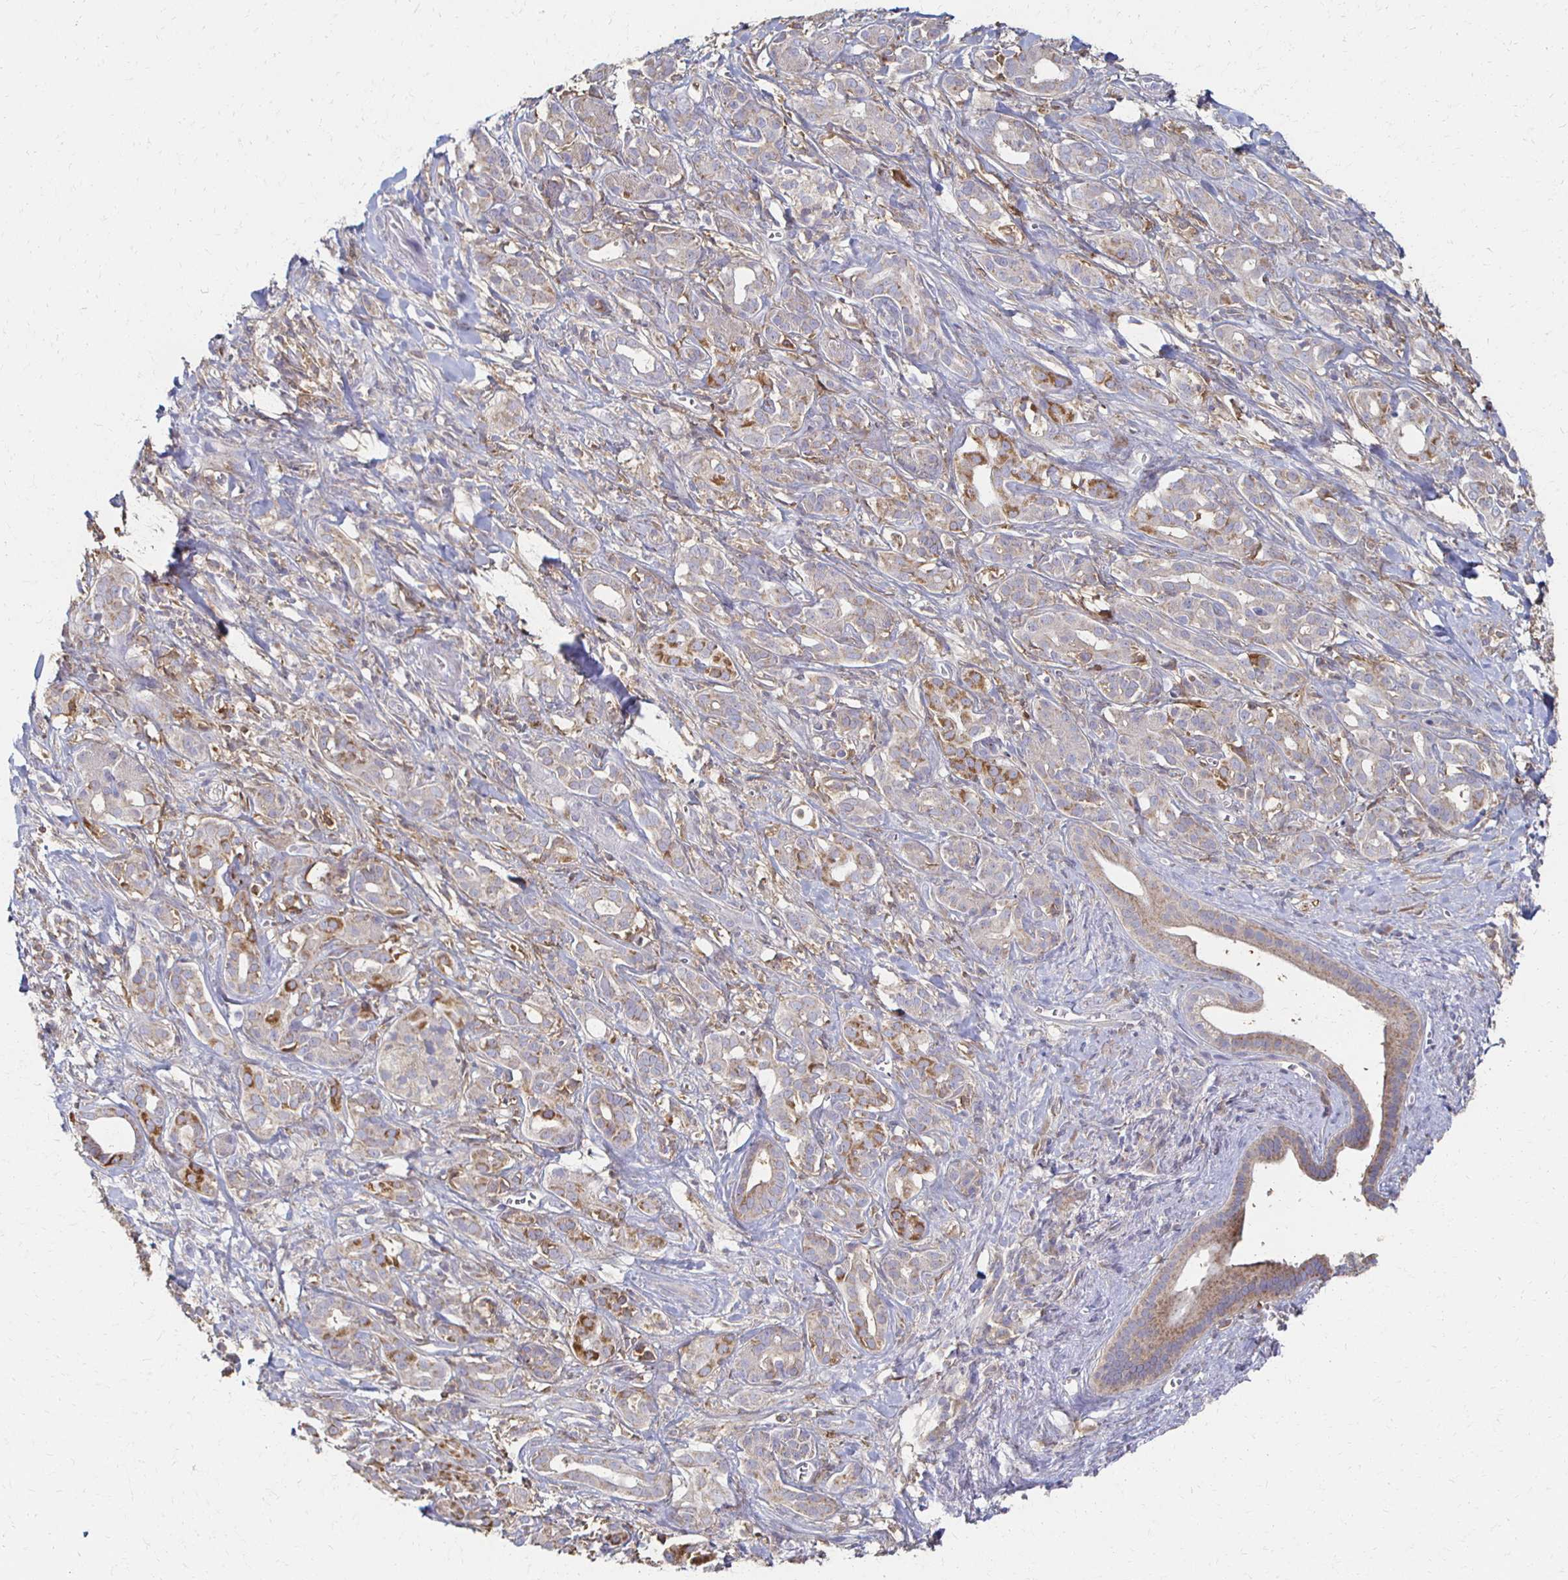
{"staining": {"intensity": "moderate", "quantity": "<25%", "location": "cytoplasmic/membranous"}, "tissue": "pancreatic cancer", "cell_type": "Tumor cells", "image_type": "cancer", "snomed": [{"axis": "morphology", "description": "Adenocarcinoma, NOS"}, {"axis": "topography", "description": "Pancreas"}], "caption": "Human adenocarcinoma (pancreatic) stained for a protein (brown) shows moderate cytoplasmic/membranous positive positivity in approximately <25% of tumor cells.", "gene": "CX3CR1", "patient": {"sex": "male", "age": 61}}